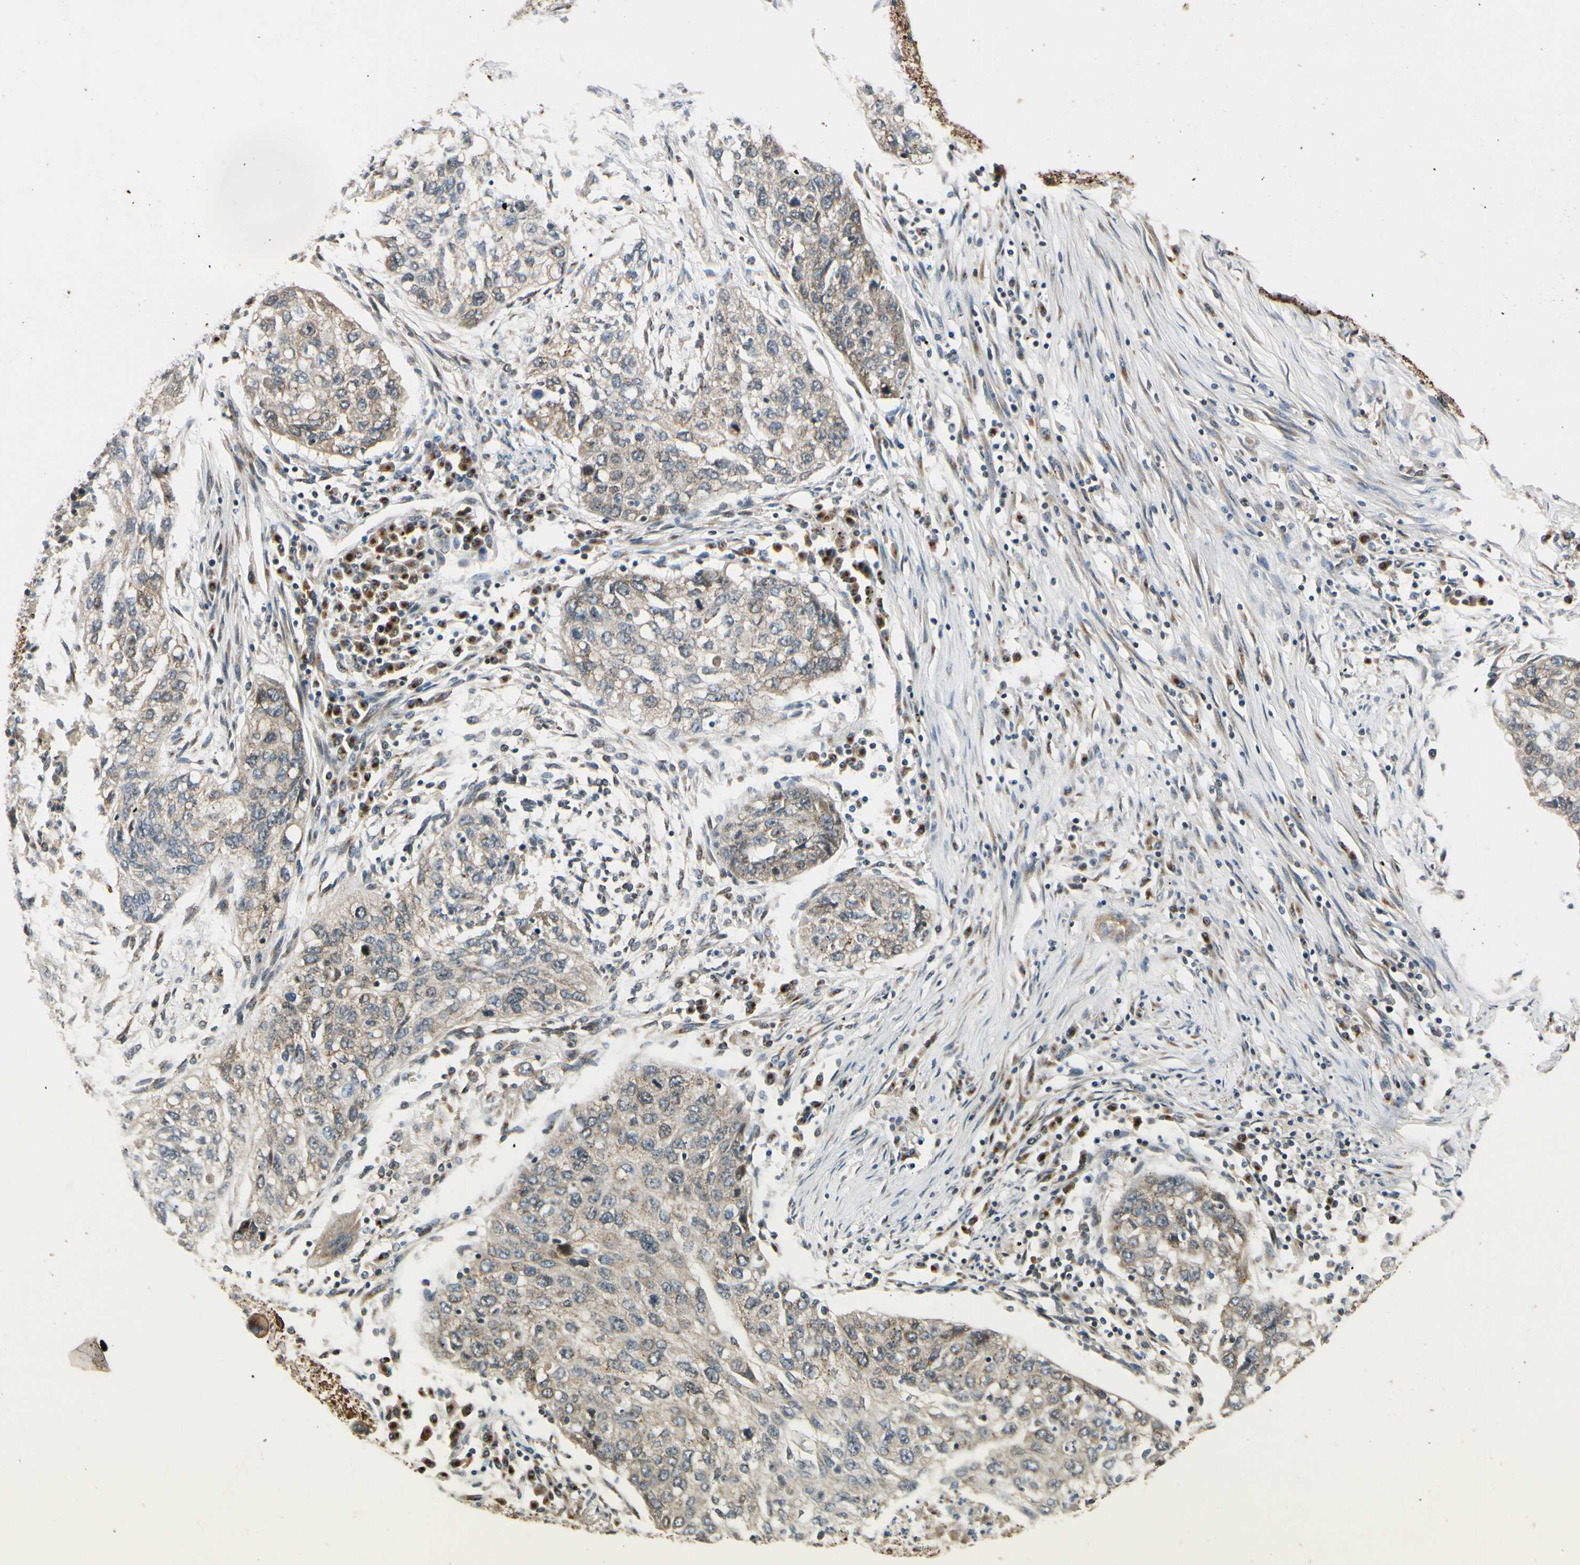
{"staining": {"intensity": "weak", "quantity": "<25%", "location": "cytoplasmic/membranous"}, "tissue": "lung cancer", "cell_type": "Tumor cells", "image_type": "cancer", "snomed": [{"axis": "morphology", "description": "Squamous cell carcinoma, NOS"}, {"axis": "topography", "description": "Lung"}], "caption": "DAB (3,3'-diaminobenzidine) immunohistochemical staining of lung squamous cell carcinoma reveals no significant staining in tumor cells.", "gene": "NEO1", "patient": {"sex": "female", "age": 63}}